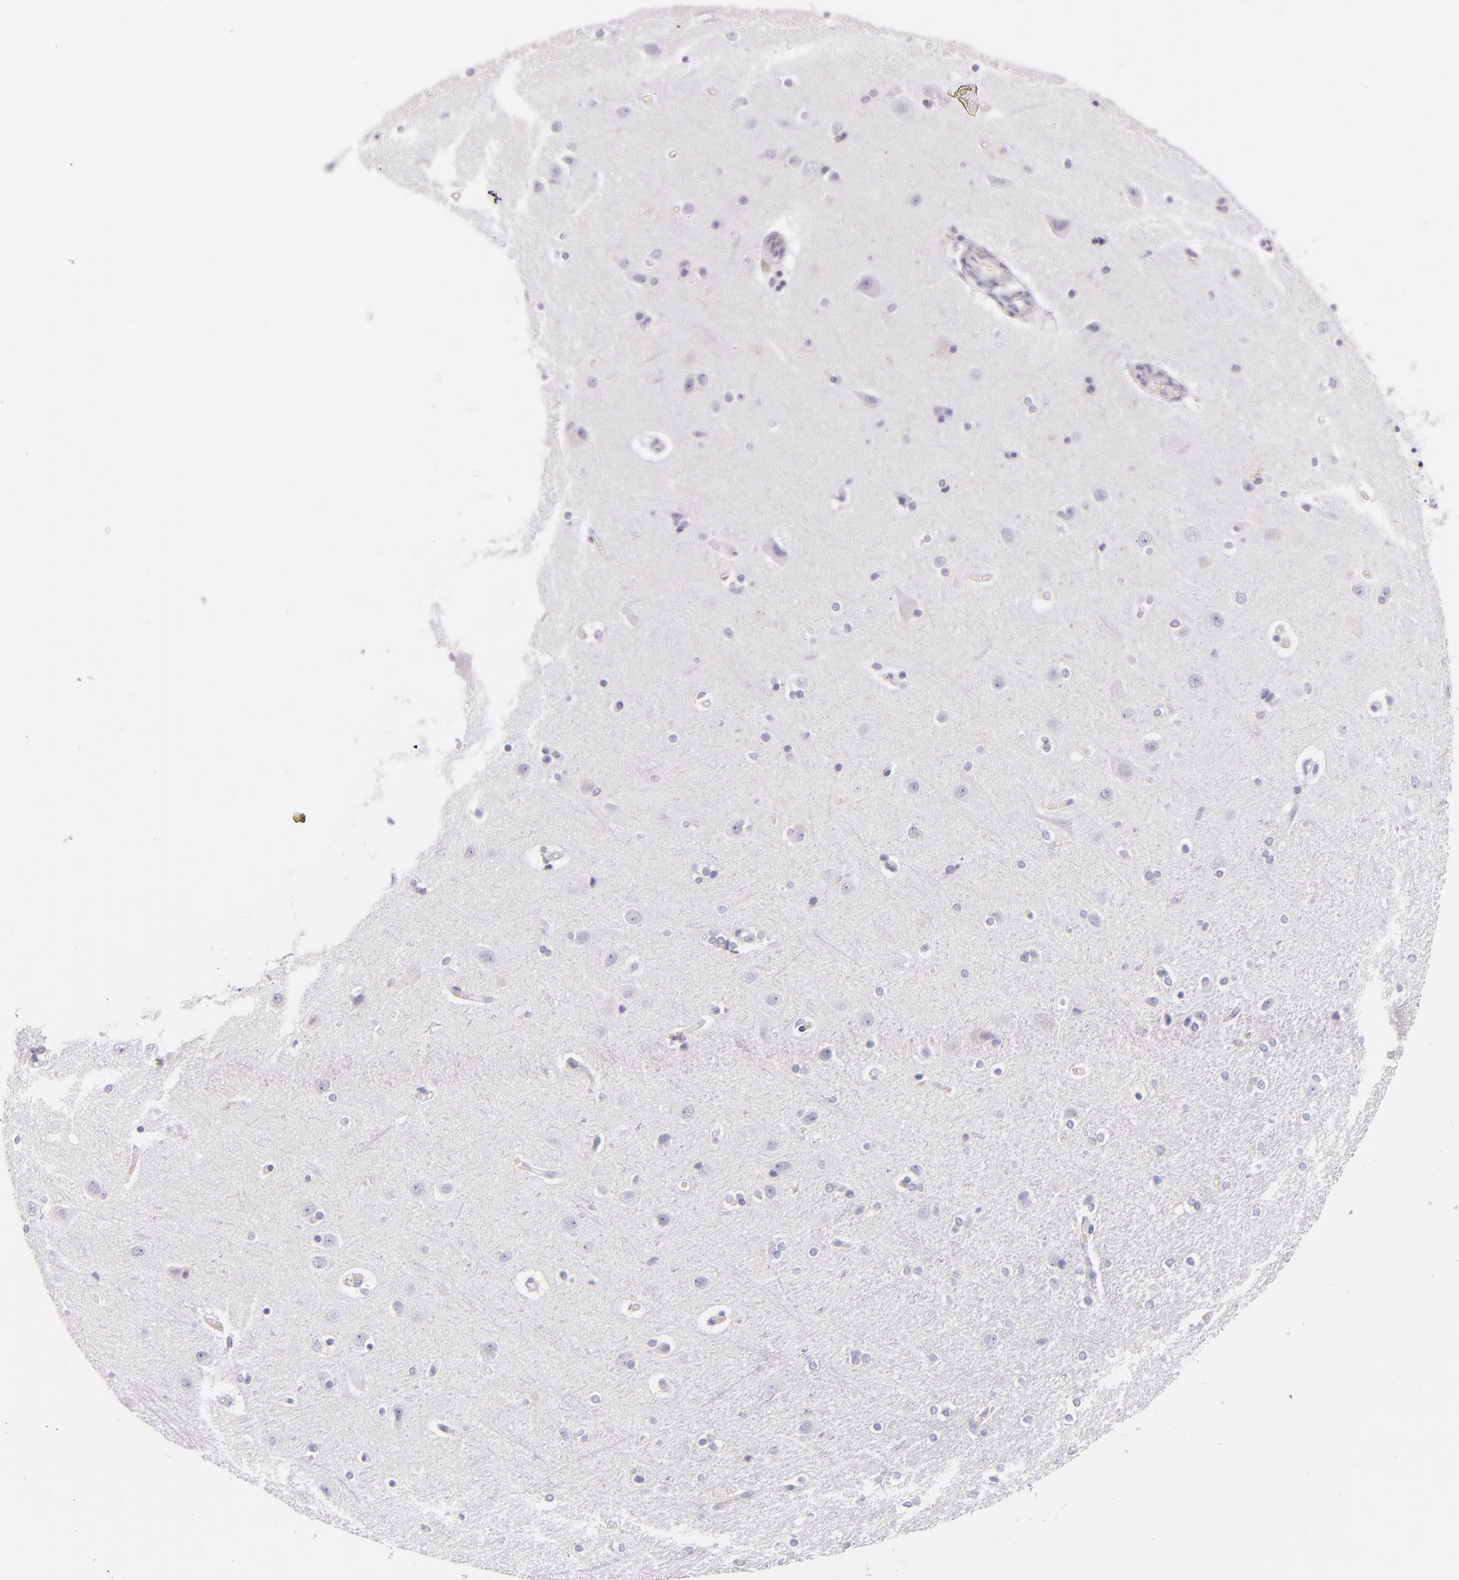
{"staining": {"intensity": "negative", "quantity": "none", "location": "none"}, "tissue": "cerebral cortex", "cell_type": "Endothelial cells", "image_type": "normal", "snomed": [{"axis": "morphology", "description": "Normal tissue, NOS"}, {"axis": "topography", "description": "Cerebral cortex"}], "caption": "Endothelial cells are negative for protein expression in benign human cerebral cortex. The staining was performed using DAB (3,3'-diaminobenzidine) to visualize the protein expression in brown, while the nuclei were stained in blue with hematoxylin (Magnification: 20x).", "gene": "TPSD1", "patient": {"sex": "female", "age": 54}}